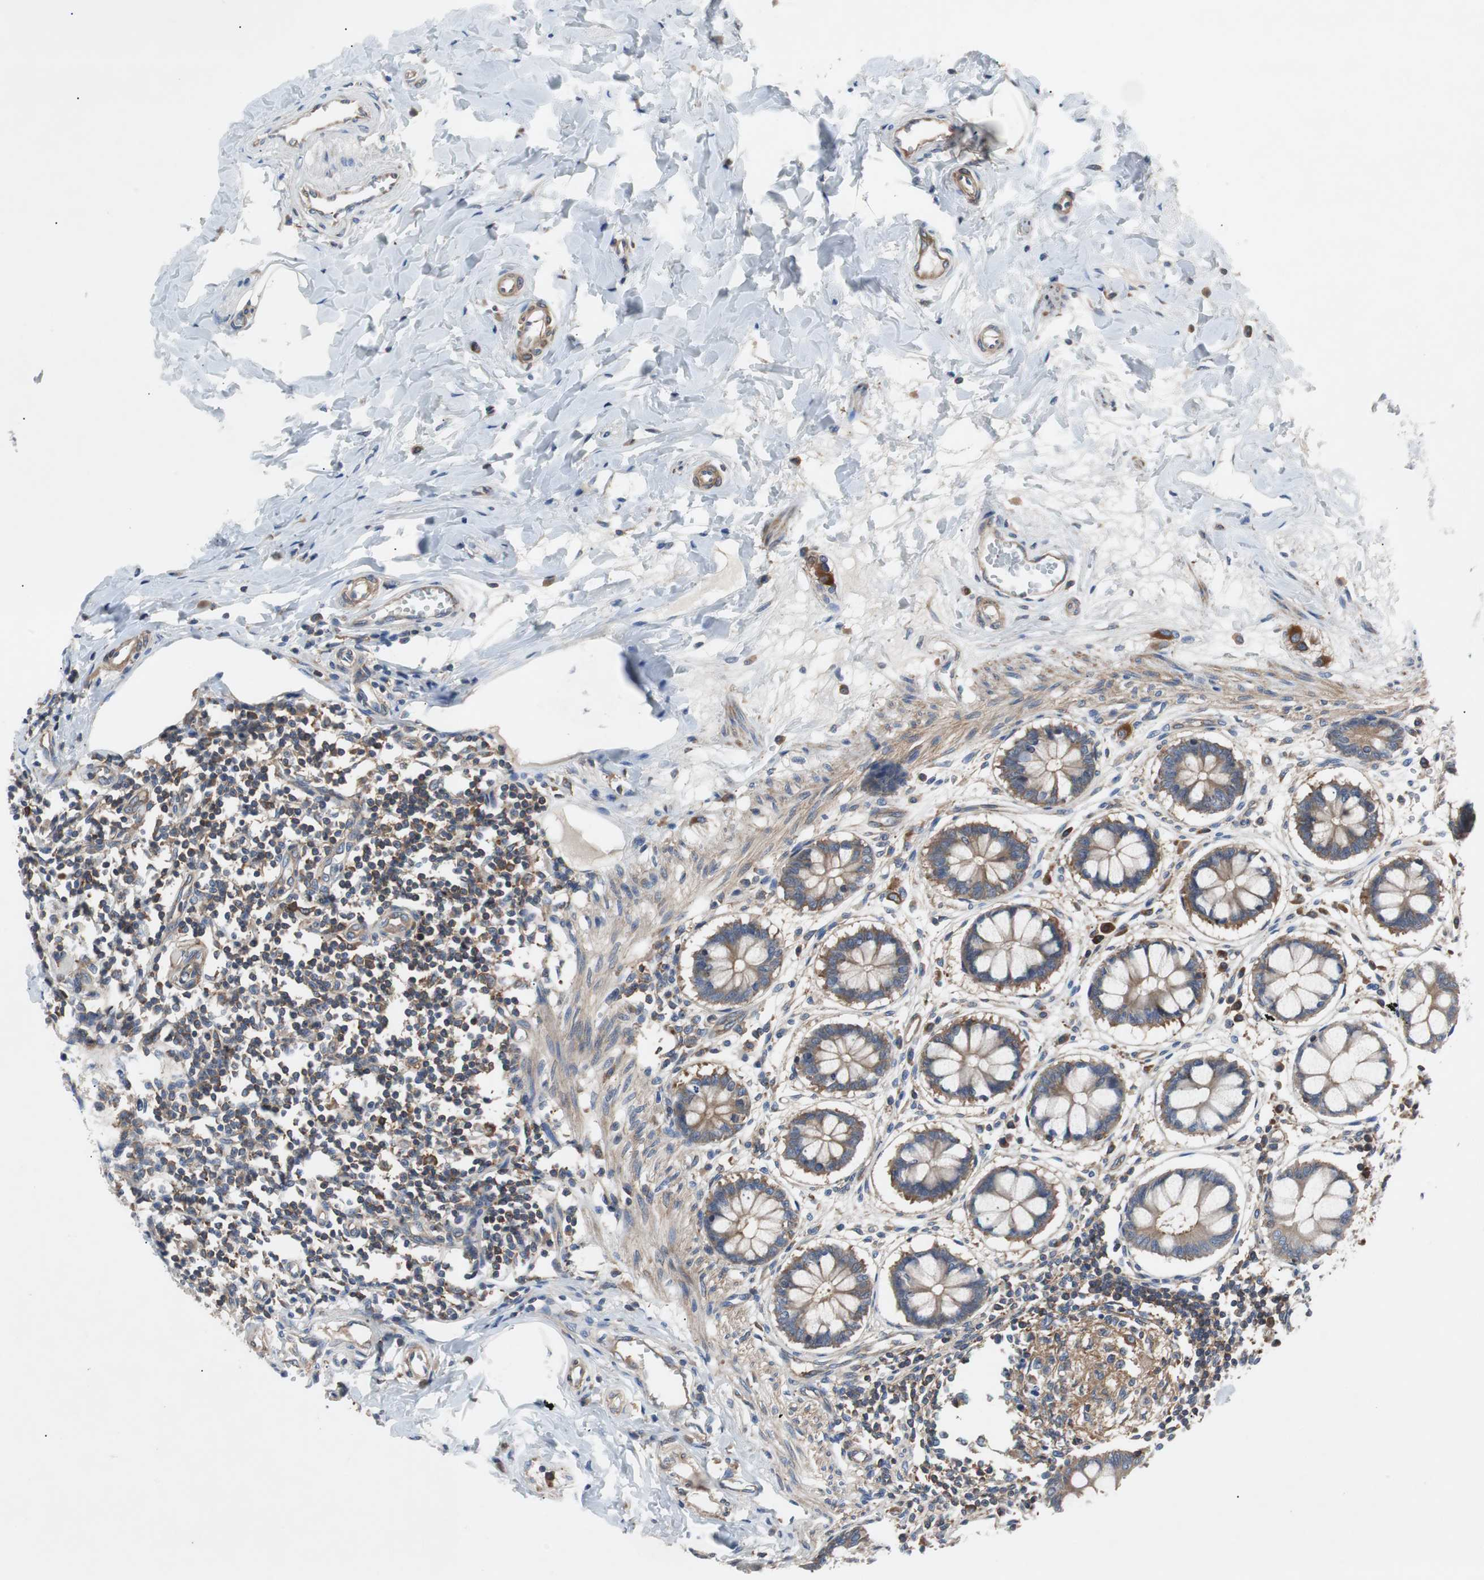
{"staining": {"intensity": "moderate", "quantity": ">75%", "location": "cytoplasmic/membranous"}, "tissue": "colon", "cell_type": "Endothelial cells", "image_type": "normal", "snomed": [{"axis": "morphology", "description": "Normal tissue, NOS"}, {"axis": "morphology", "description": "Adenocarcinoma, NOS"}, {"axis": "topography", "description": "Colon"}, {"axis": "topography", "description": "Peripheral nerve tissue"}], "caption": "This histopathology image exhibits normal colon stained with IHC to label a protein in brown. The cytoplasmic/membranous of endothelial cells show moderate positivity for the protein. Nuclei are counter-stained blue.", "gene": "GYS1", "patient": {"sex": "male", "age": 14}}